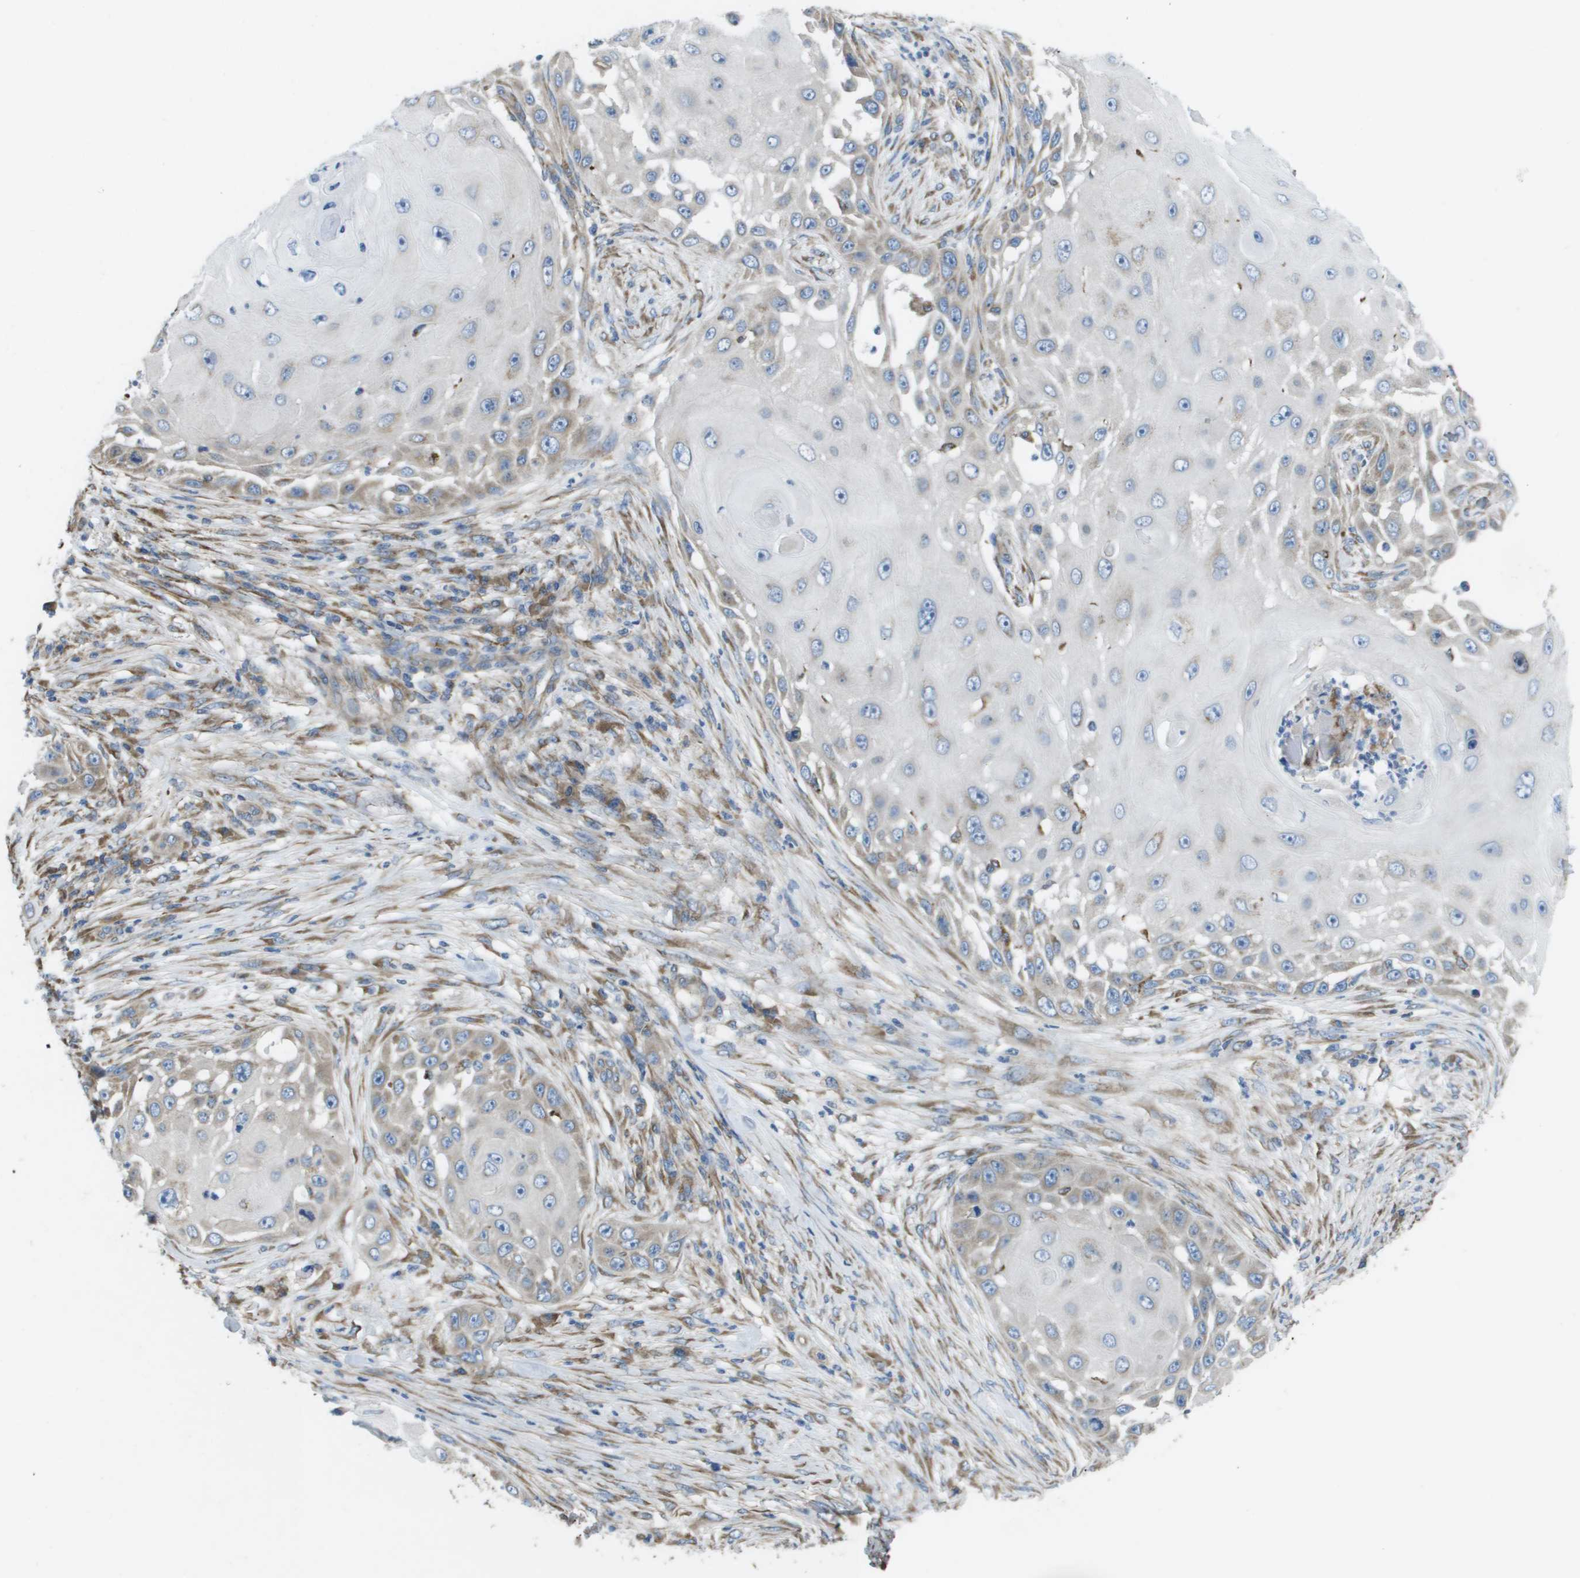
{"staining": {"intensity": "weak", "quantity": "<25%", "location": "cytoplasmic/membranous"}, "tissue": "skin cancer", "cell_type": "Tumor cells", "image_type": "cancer", "snomed": [{"axis": "morphology", "description": "Squamous cell carcinoma, NOS"}, {"axis": "topography", "description": "Skin"}], "caption": "The photomicrograph demonstrates no significant staining in tumor cells of skin cancer.", "gene": "CLCN2", "patient": {"sex": "female", "age": 44}}